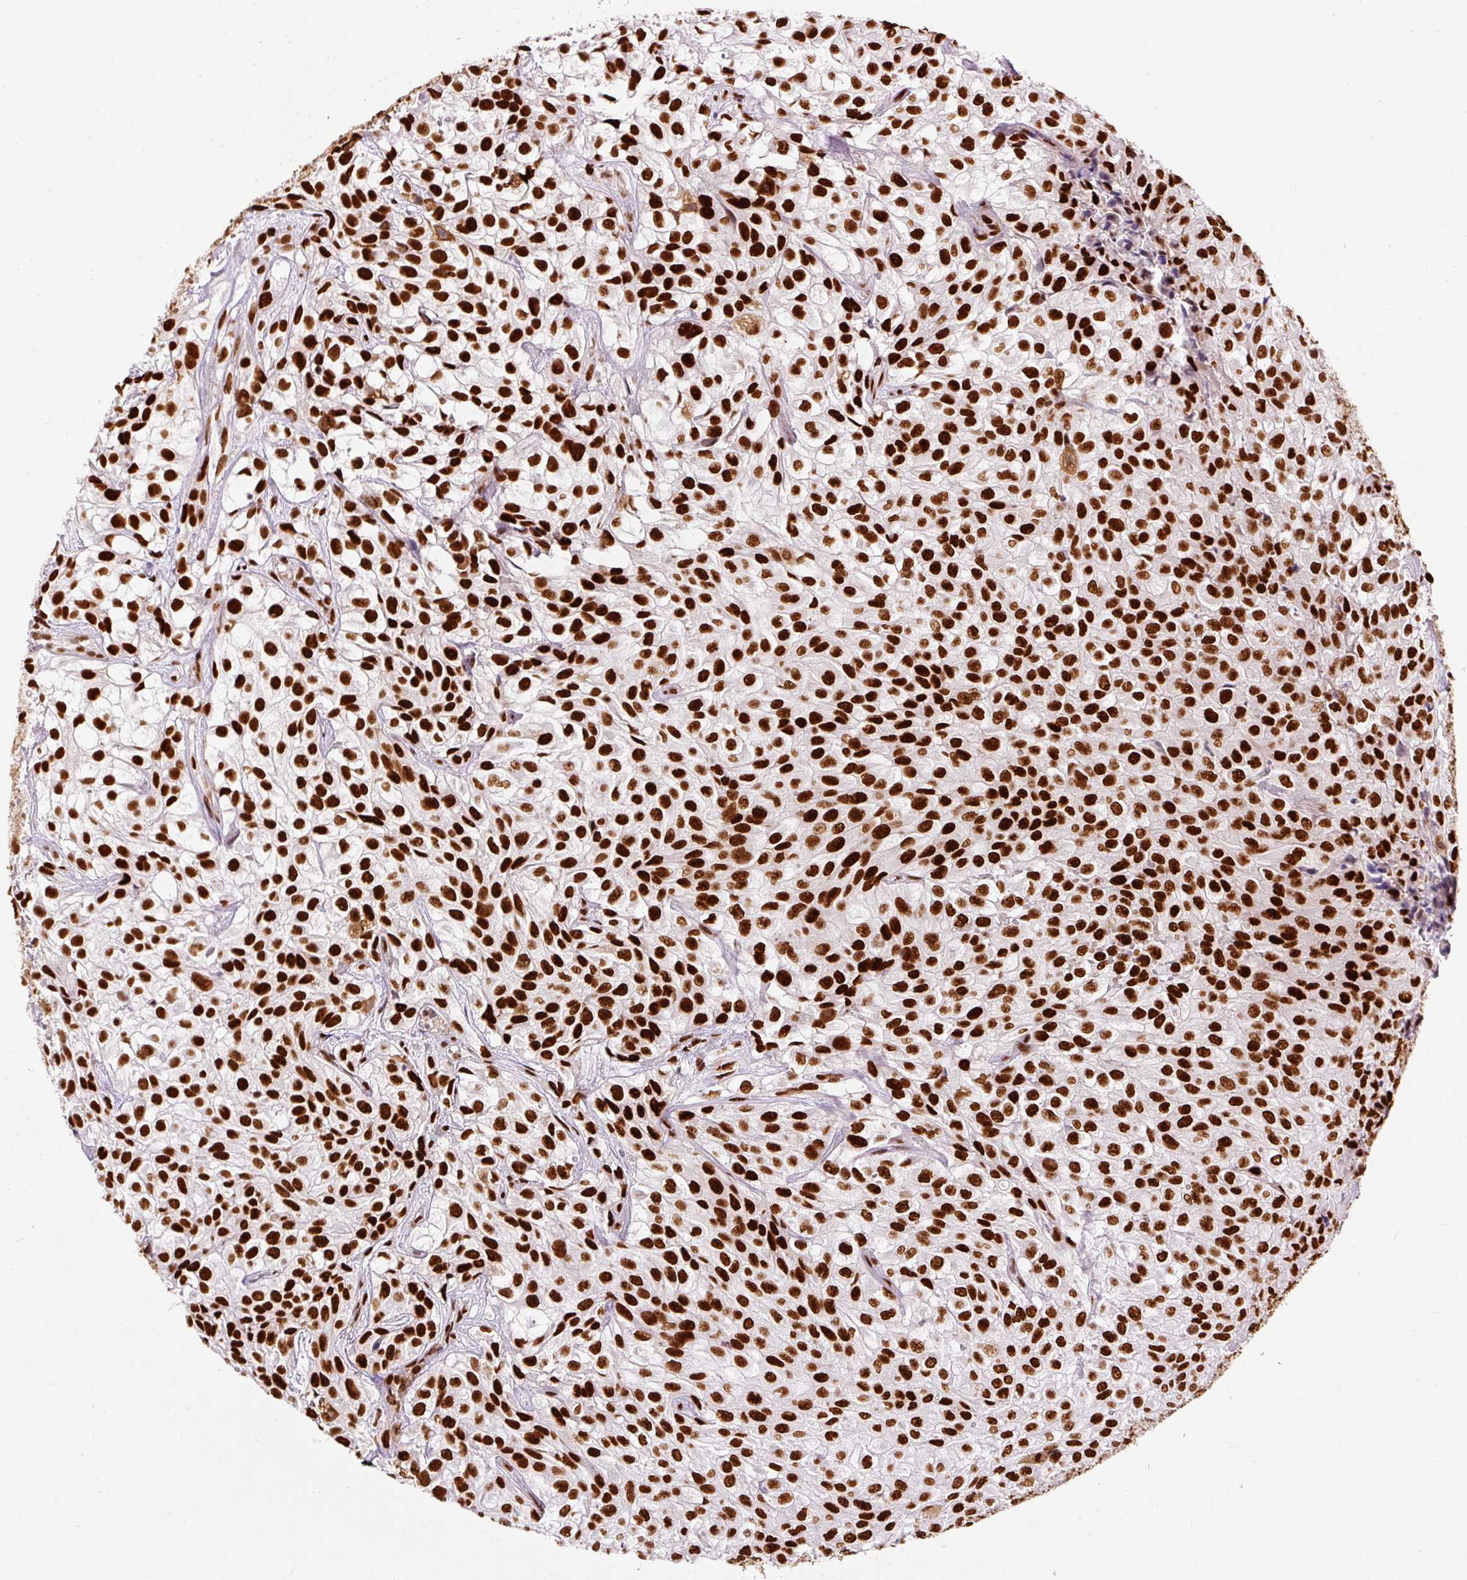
{"staining": {"intensity": "strong", "quantity": ">75%", "location": "nuclear"}, "tissue": "urothelial cancer", "cell_type": "Tumor cells", "image_type": "cancer", "snomed": [{"axis": "morphology", "description": "Urothelial carcinoma, High grade"}, {"axis": "topography", "description": "Urinary bladder"}], "caption": "The micrograph exhibits immunohistochemical staining of urothelial carcinoma (high-grade). There is strong nuclear positivity is seen in about >75% of tumor cells.", "gene": "HNRNPC", "patient": {"sex": "male", "age": 56}}